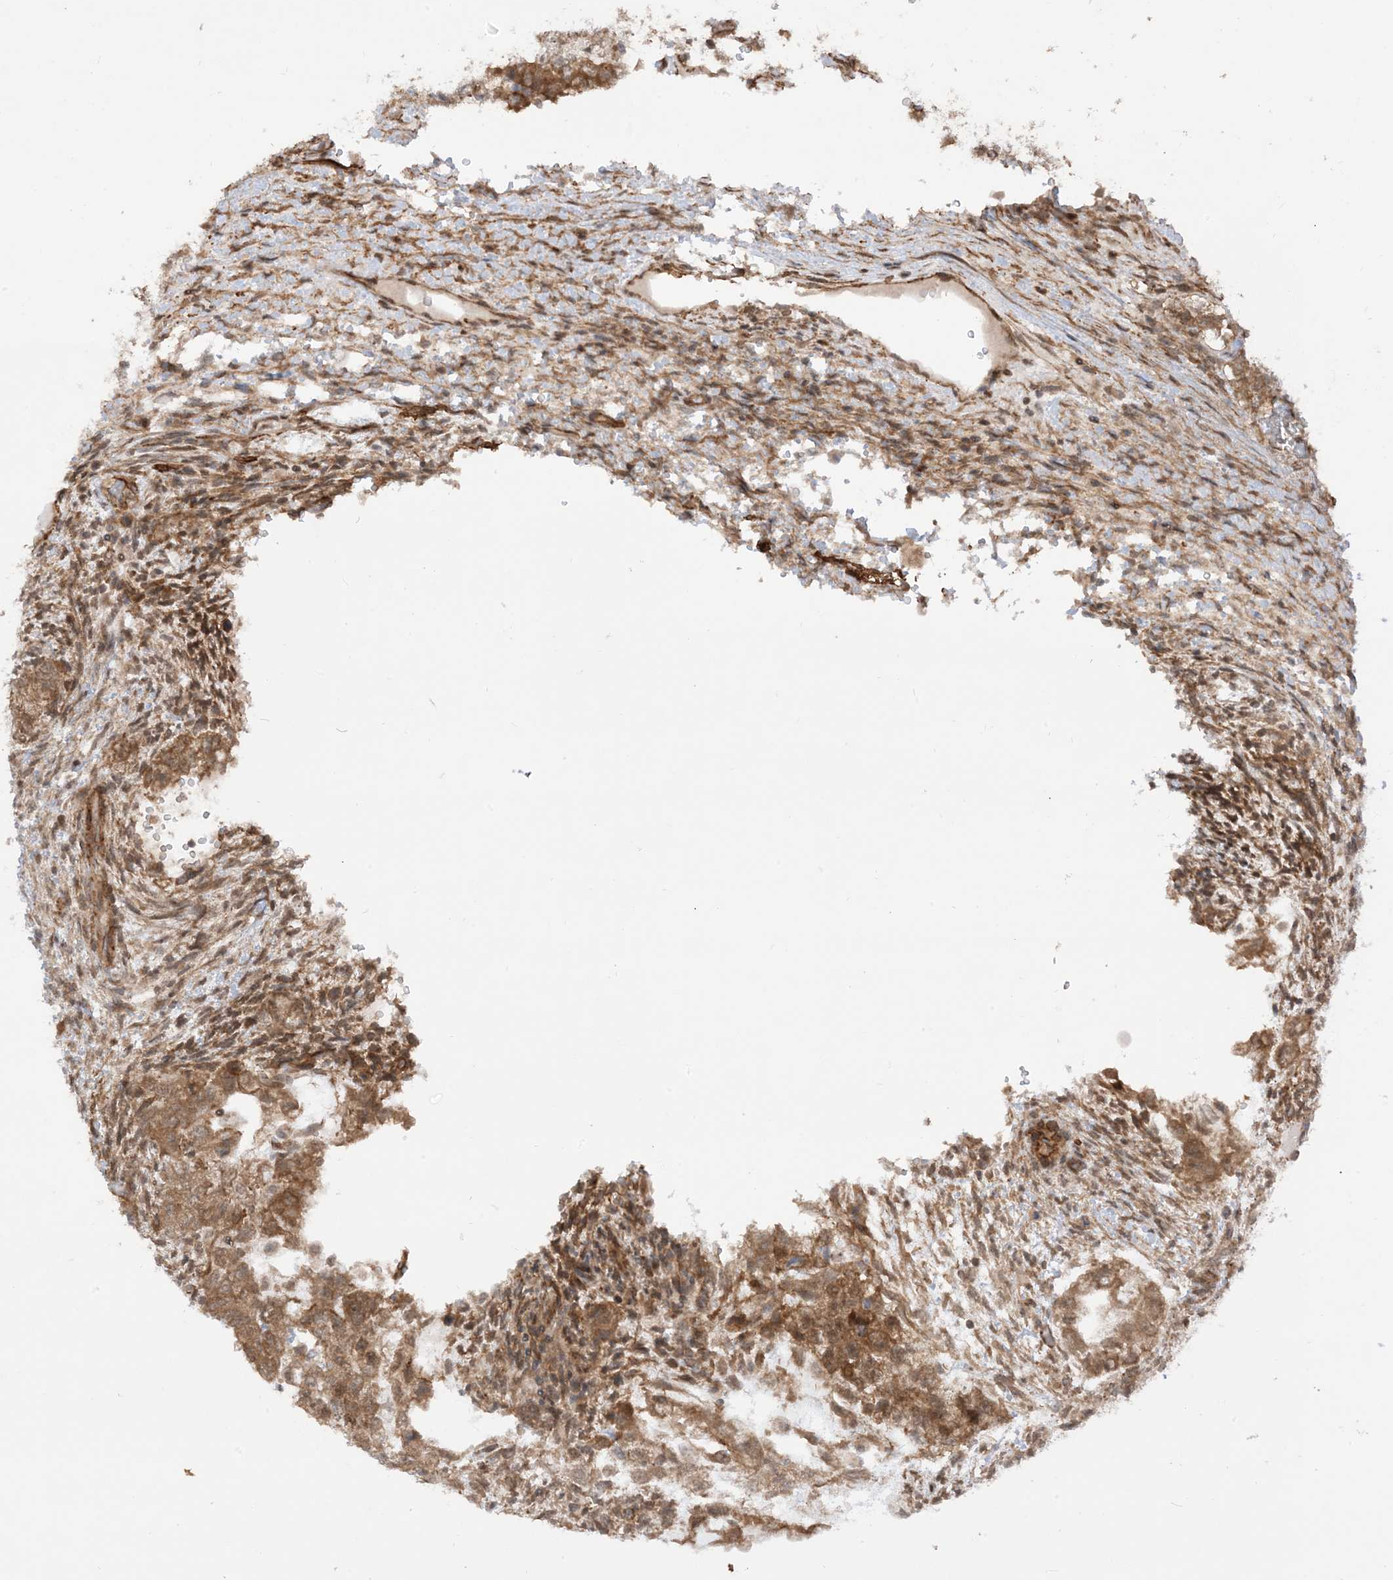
{"staining": {"intensity": "moderate", "quantity": ">75%", "location": "cytoplasmic/membranous"}, "tissue": "testis cancer", "cell_type": "Tumor cells", "image_type": "cancer", "snomed": [{"axis": "morphology", "description": "Carcinoma, Embryonal, NOS"}, {"axis": "topography", "description": "Testis"}], "caption": "Moderate cytoplasmic/membranous staining for a protein is present in approximately >75% of tumor cells of testis cancer using immunohistochemistry (IHC).", "gene": "TBCC", "patient": {"sex": "male", "age": 37}}